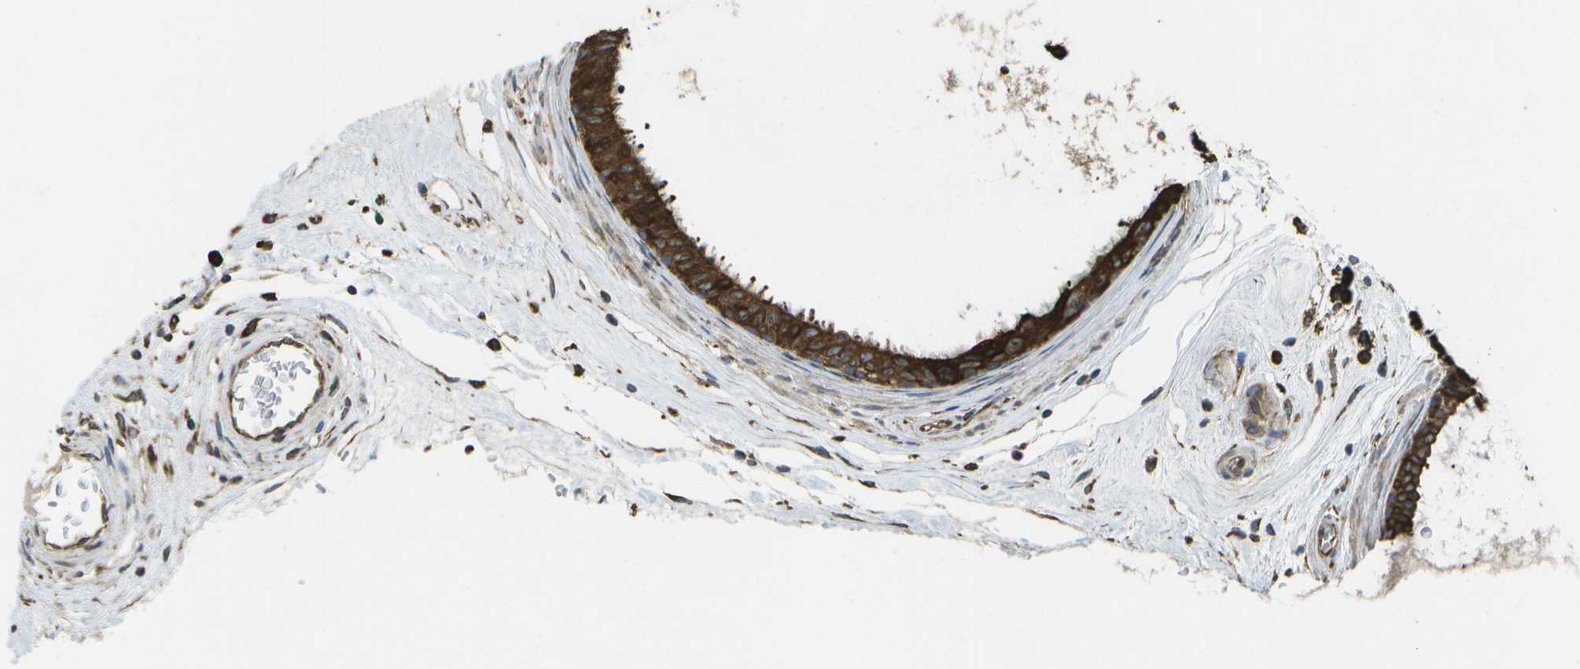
{"staining": {"intensity": "strong", "quantity": ">75%", "location": "cytoplasmic/membranous"}, "tissue": "epididymis", "cell_type": "Glandular cells", "image_type": "normal", "snomed": [{"axis": "morphology", "description": "Normal tissue, NOS"}, {"axis": "morphology", "description": "Inflammation, NOS"}, {"axis": "topography", "description": "Epididymis"}], "caption": "Immunohistochemical staining of benign human epididymis exhibits high levels of strong cytoplasmic/membranous positivity in about >75% of glandular cells. (DAB IHC with brightfield microscopy, high magnification).", "gene": "PDIA4", "patient": {"sex": "male", "age": 85}}